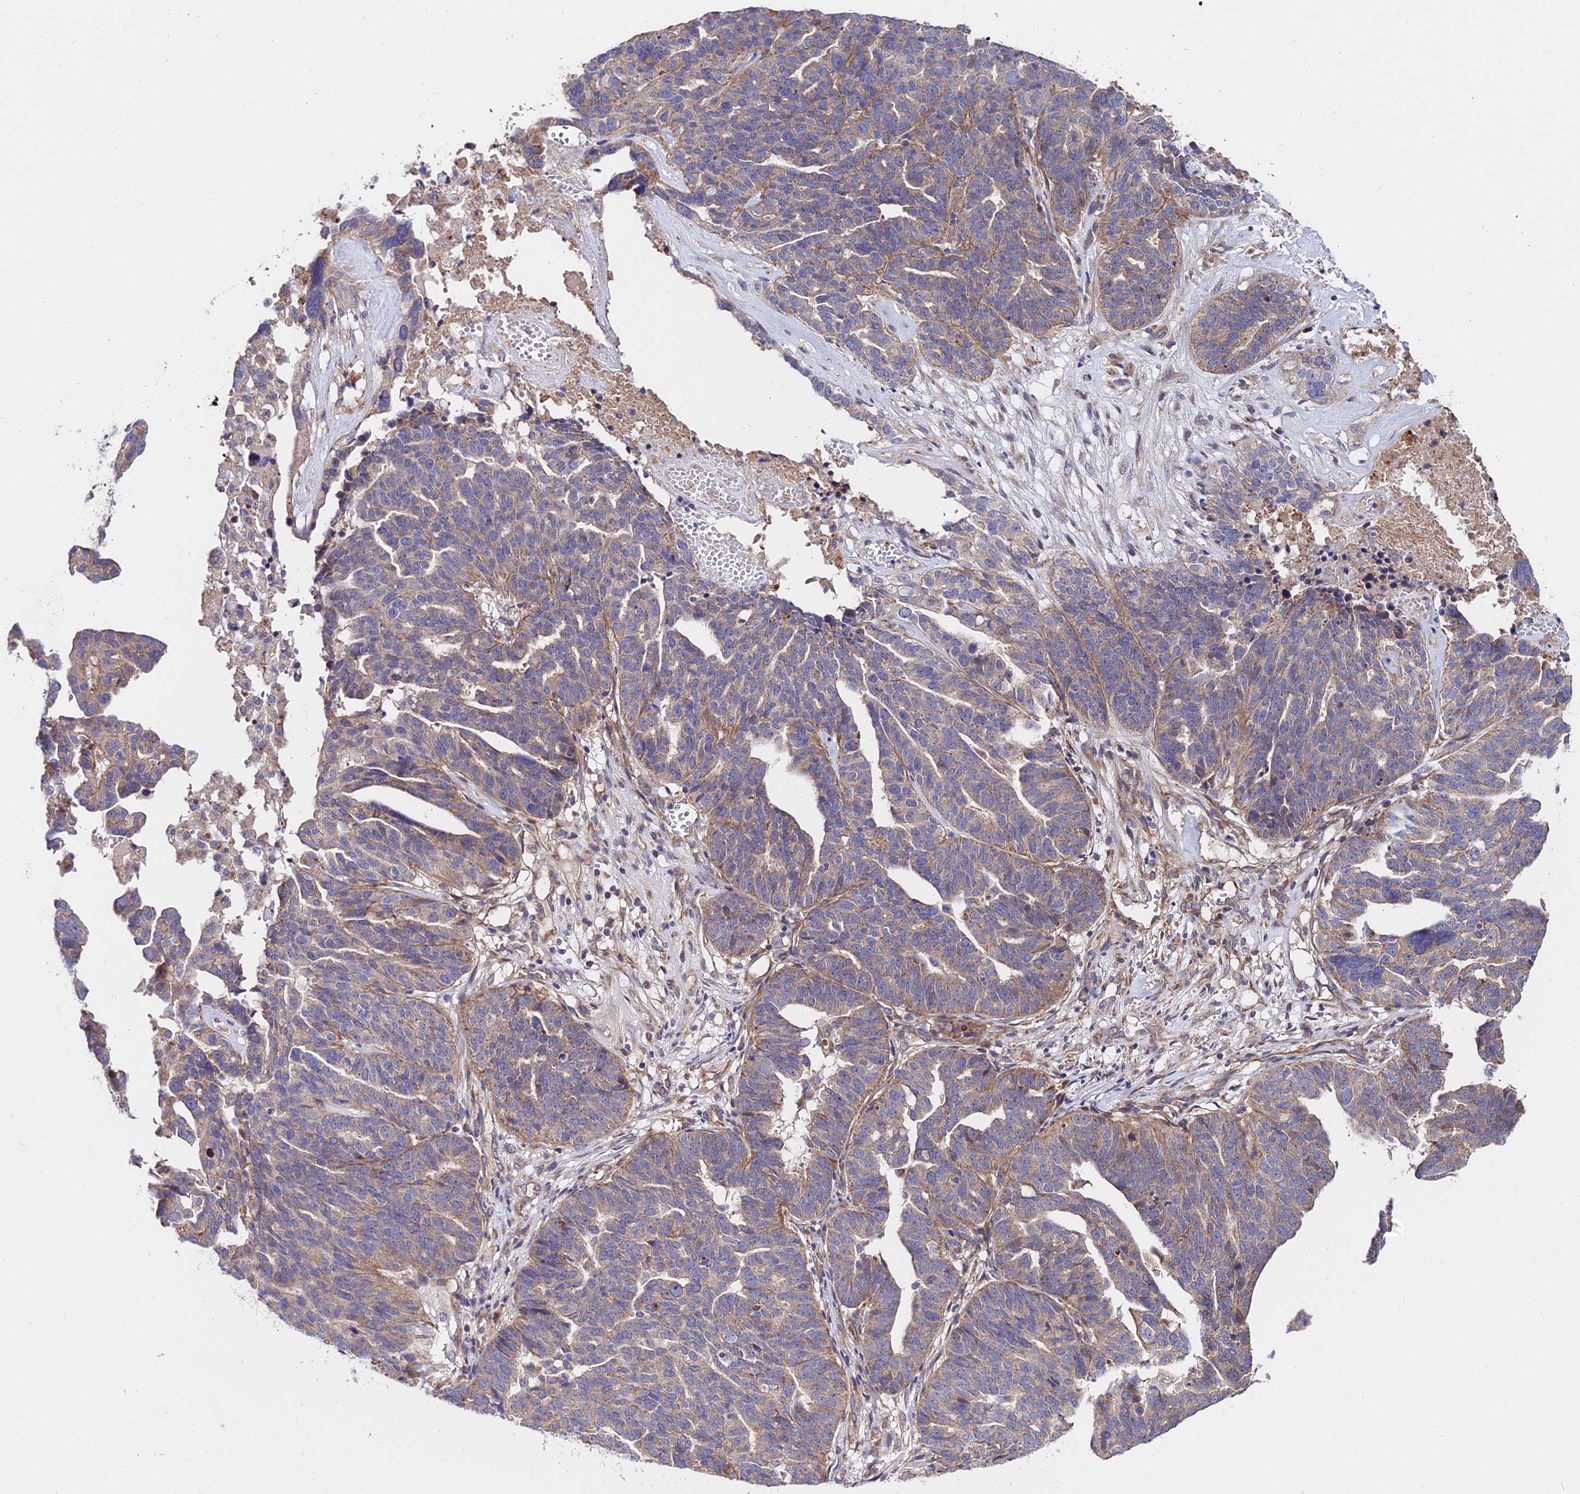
{"staining": {"intensity": "weak", "quantity": ">75%", "location": "cytoplasmic/membranous"}, "tissue": "ovarian cancer", "cell_type": "Tumor cells", "image_type": "cancer", "snomed": [{"axis": "morphology", "description": "Cystadenocarcinoma, serous, NOS"}, {"axis": "topography", "description": "Ovary"}], "caption": "A micrograph showing weak cytoplasmic/membranous expression in approximately >75% of tumor cells in ovarian cancer (serous cystadenocarcinoma), as visualized by brown immunohistochemical staining.", "gene": "CDC37L1", "patient": {"sex": "female", "age": 59}}